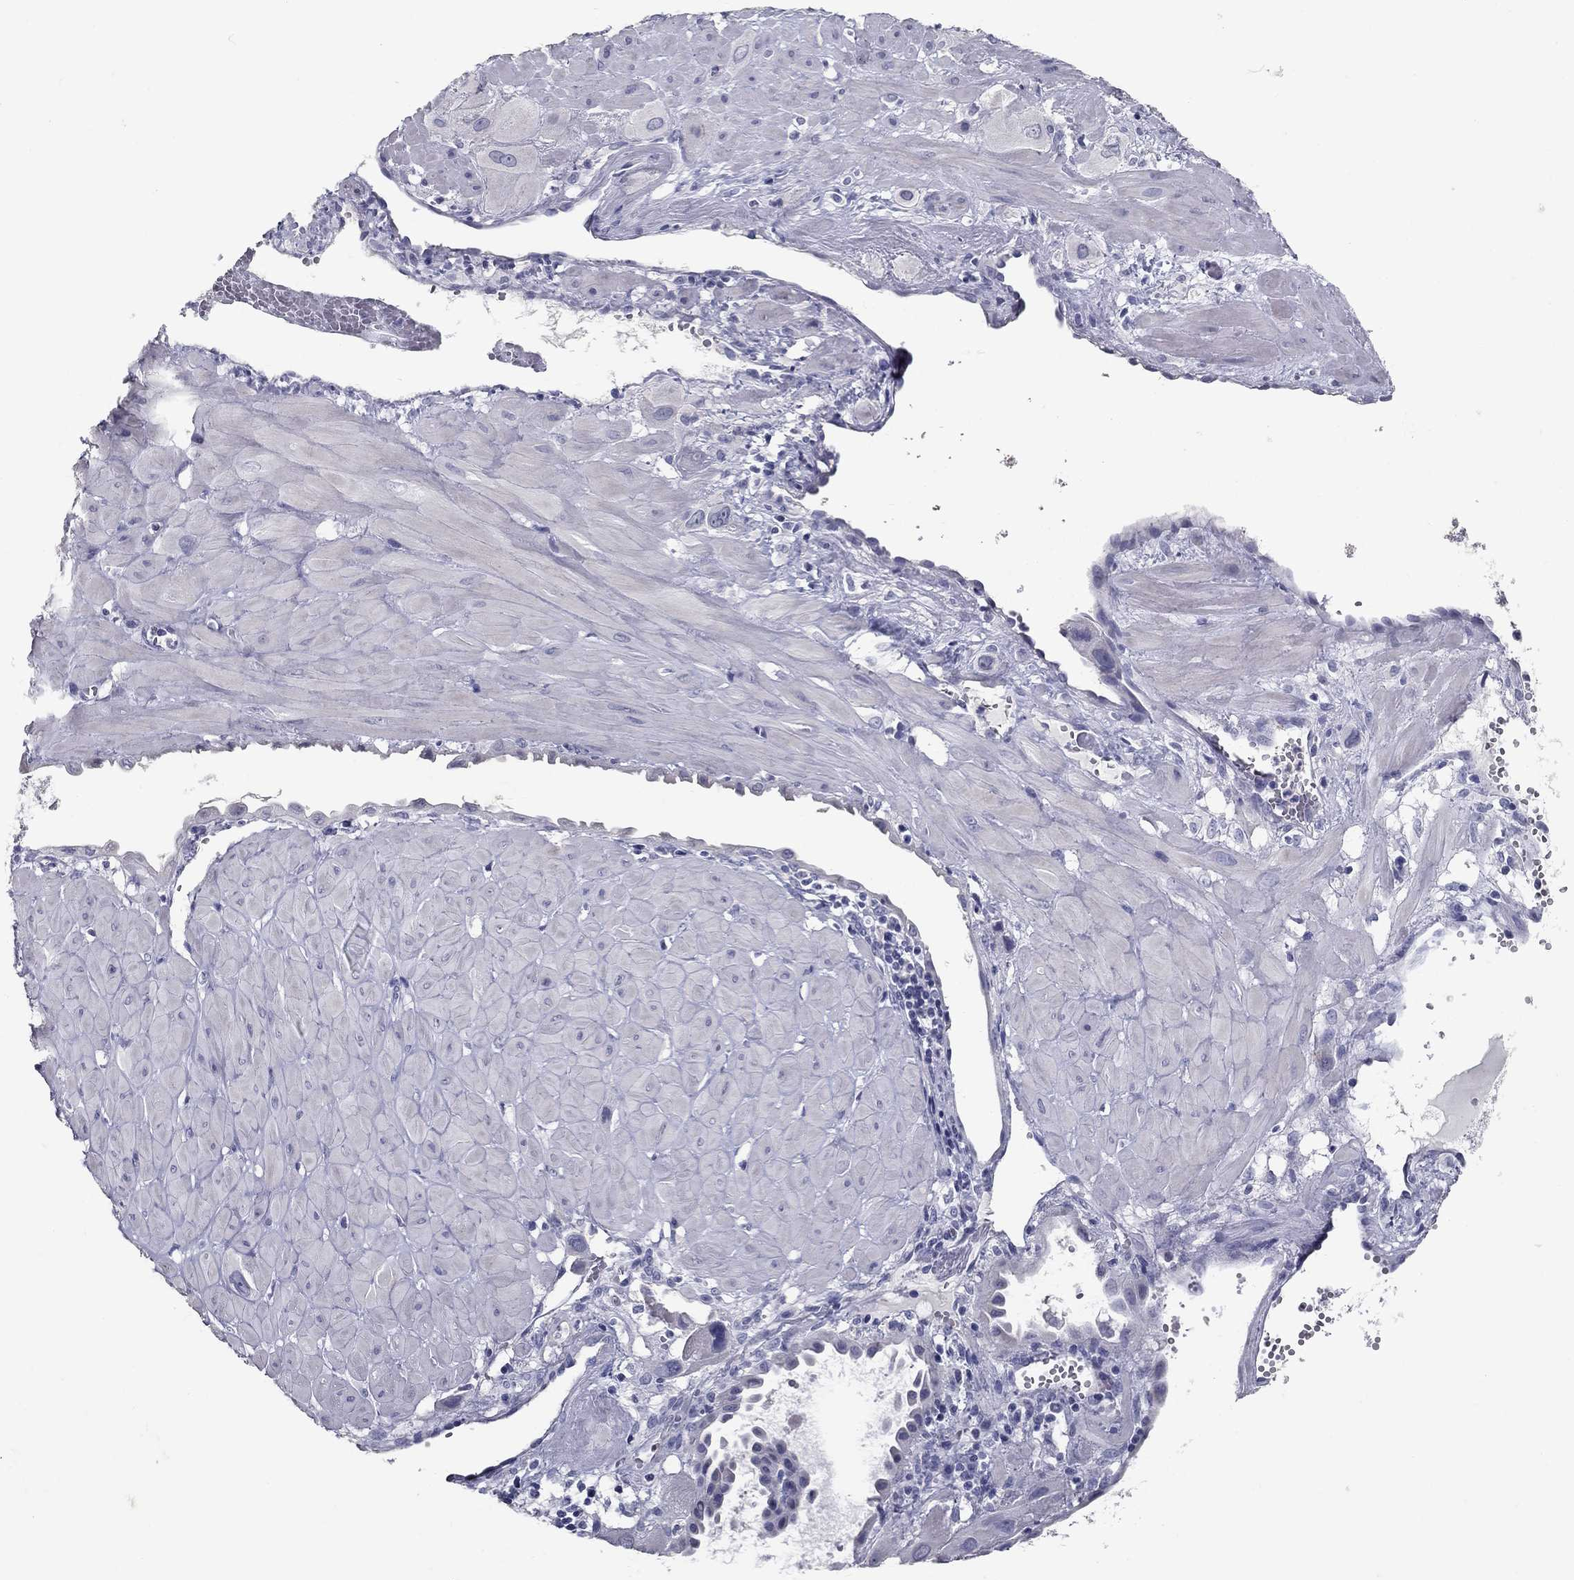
{"staining": {"intensity": "negative", "quantity": "none", "location": "none"}, "tissue": "cervical cancer", "cell_type": "Tumor cells", "image_type": "cancer", "snomed": [{"axis": "morphology", "description": "Squamous cell carcinoma, NOS"}, {"axis": "topography", "description": "Cervix"}], "caption": "Protein analysis of squamous cell carcinoma (cervical) exhibits no significant staining in tumor cells.", "gene": "POMC", "patient": {"sex": "female", "age": 34}}